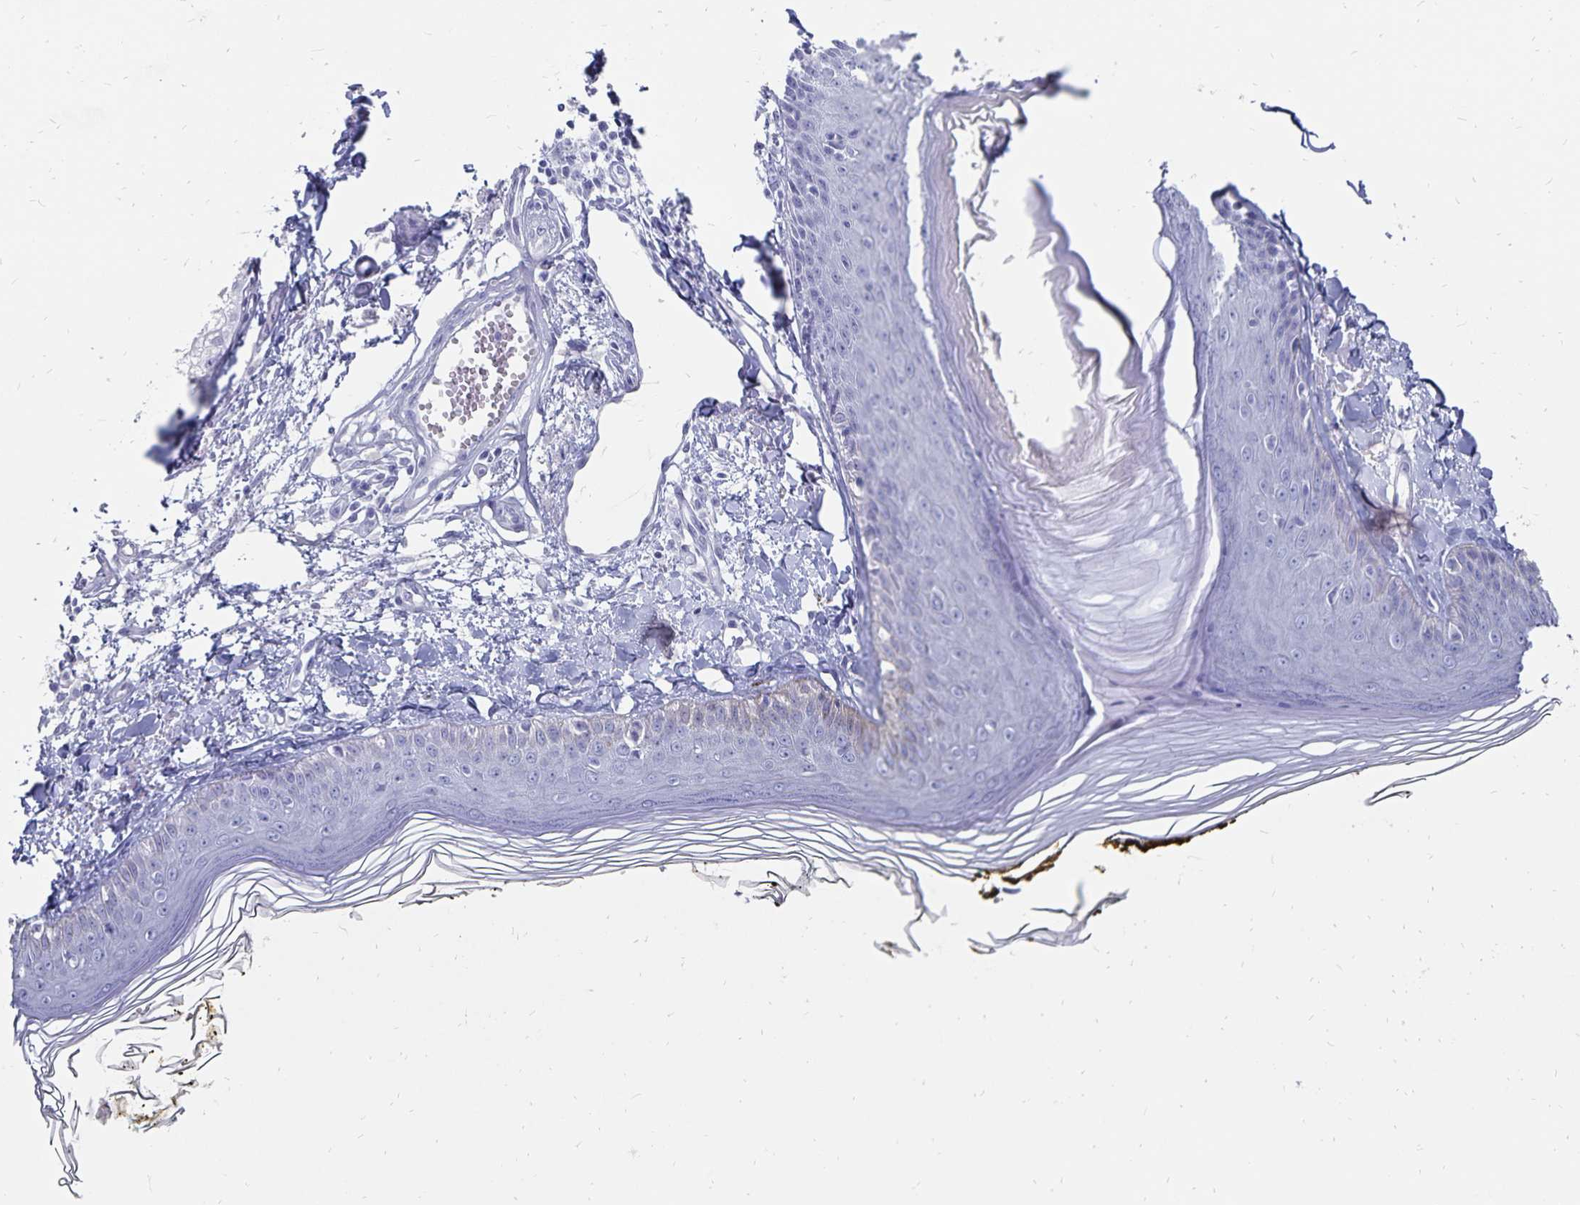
{"staining": {"intensity": "negative", "quantity": "none", "location": "none"}, "tissue": "skin", "cell_type": "Fibroblasts", "image_type": "normal", "snomed": [{"axis": "morphology", "description": "Normal tissue, NOS"}, {"axis": "topography", "description": "Skin"}], "caption": "Histopathology image shows no significant protein staining in fibroblasts of unremarkable skin.", "gene": "ADH1A", "patient": {"sex": "male", "age": 76}}